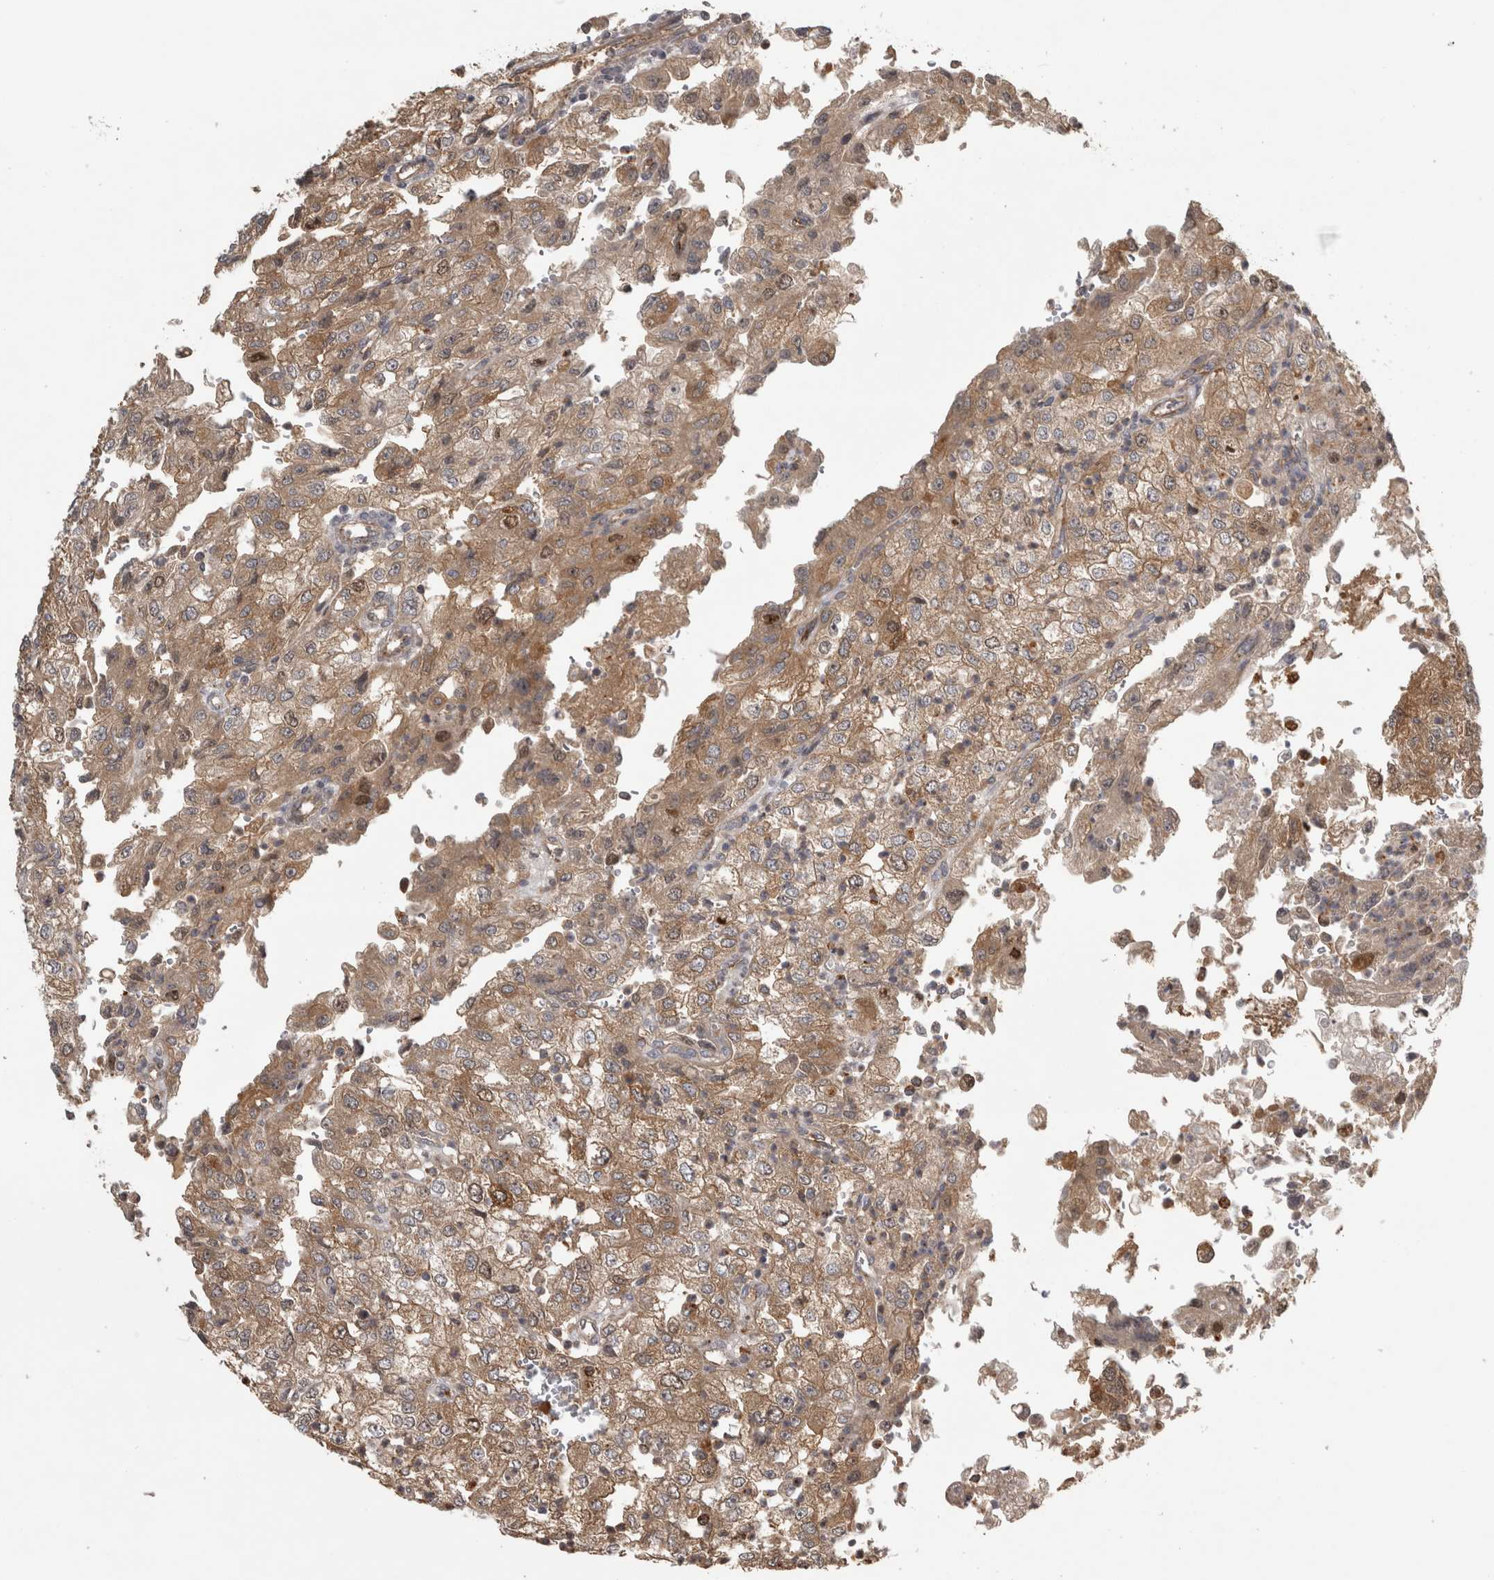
{"staining": {"intensity": "moderate", "quantity": ">75%", "location": "cytoplasmic/membranous"}, "tissue": "renal cancer", "cell_type": "Tumor cells", "image_type": "cancer", "snomed": [{"axis": "morphology", "description": "Adenocarcinoma, NOS"}, {"axis": "topography", "description": "Kidney"}], "caption": "Renal cancer (adenocarcinoma) was stained to show a protein in brown. There is medium levels of moderate cytoplasmic/membranous staining in approximately >75% of tumor cells.", "gene": "TRMT61B", "patient": {"sex": "female", "age": 54}}